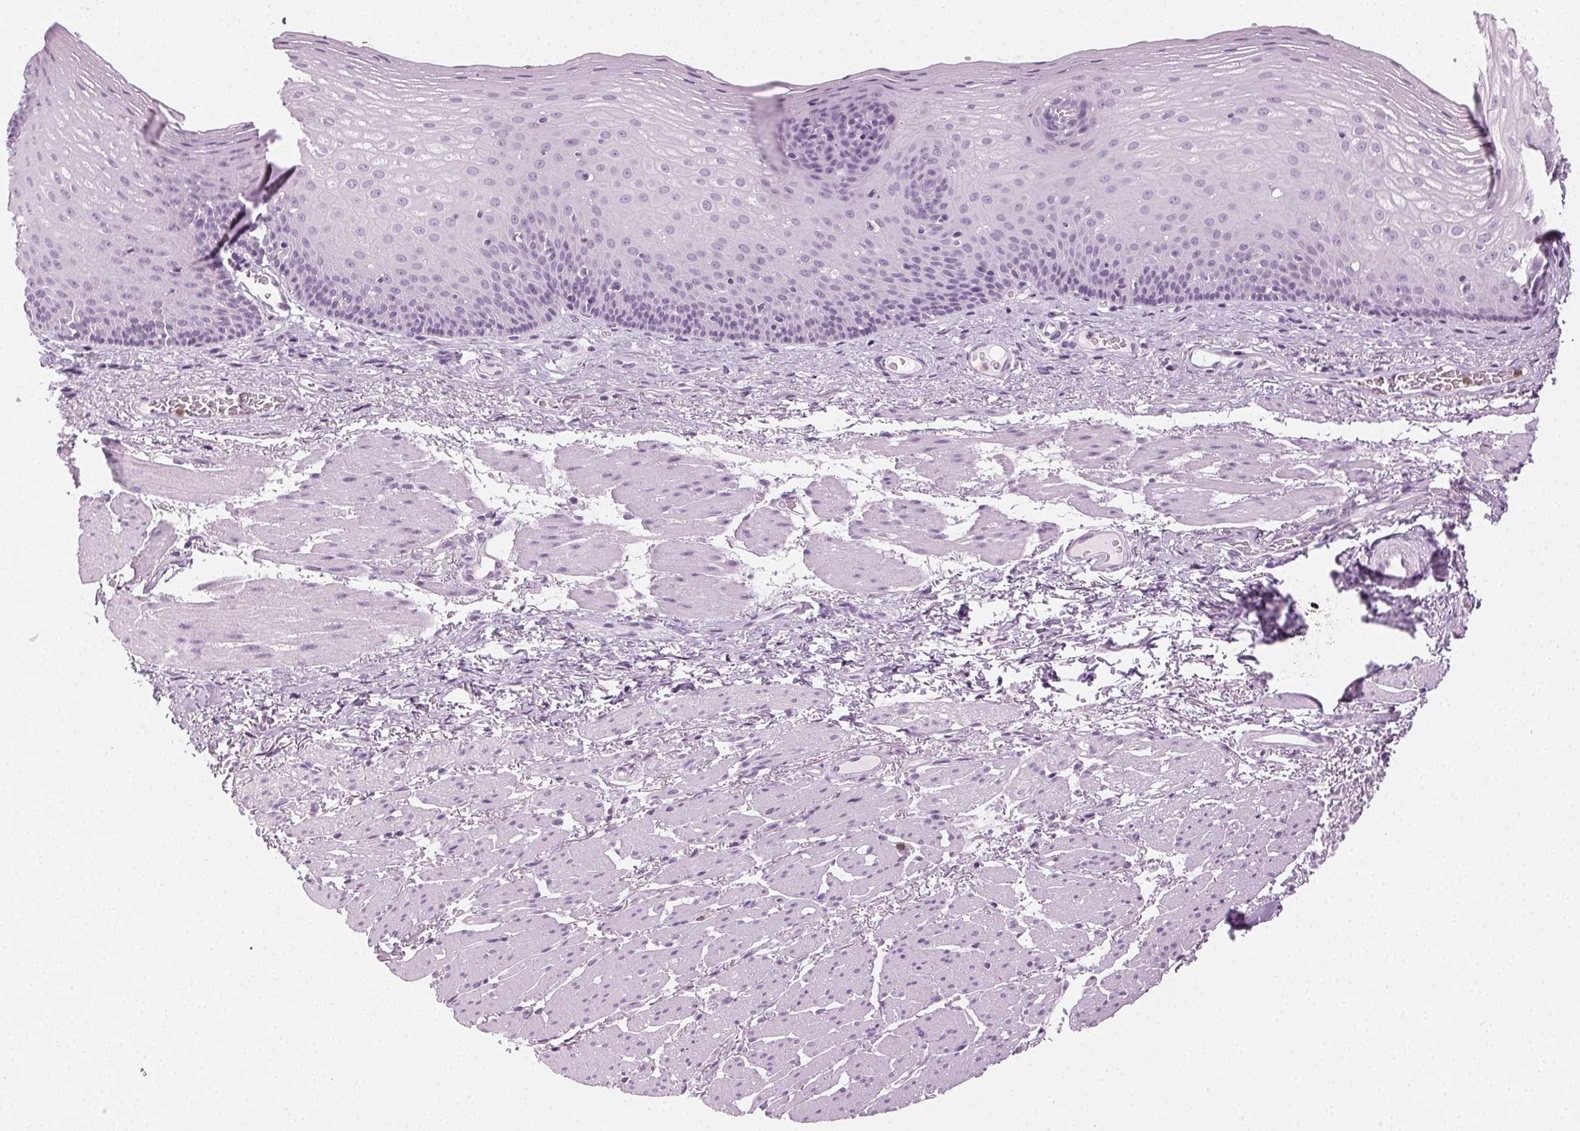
{"staining": {"intensity": "negative", "quantity": "none", "location": "none"}, "tissue": "esophagus", "cell_type": "Squamous epithelial cells", "image_type": "normal", "snomed": [{"axis": "morphology", "description": "Normal tissue, NOS"}, {"axis": "topography", "description": "Esophagus"}], "caption": "Photomicrograph shows no protein staining in squamous epithelial cells of normal esophagus. (DAB immunohistochemistry with hematoxylin counter stain).", "gene": "MPO", "patient": {"sex": "male", "age": 76}}